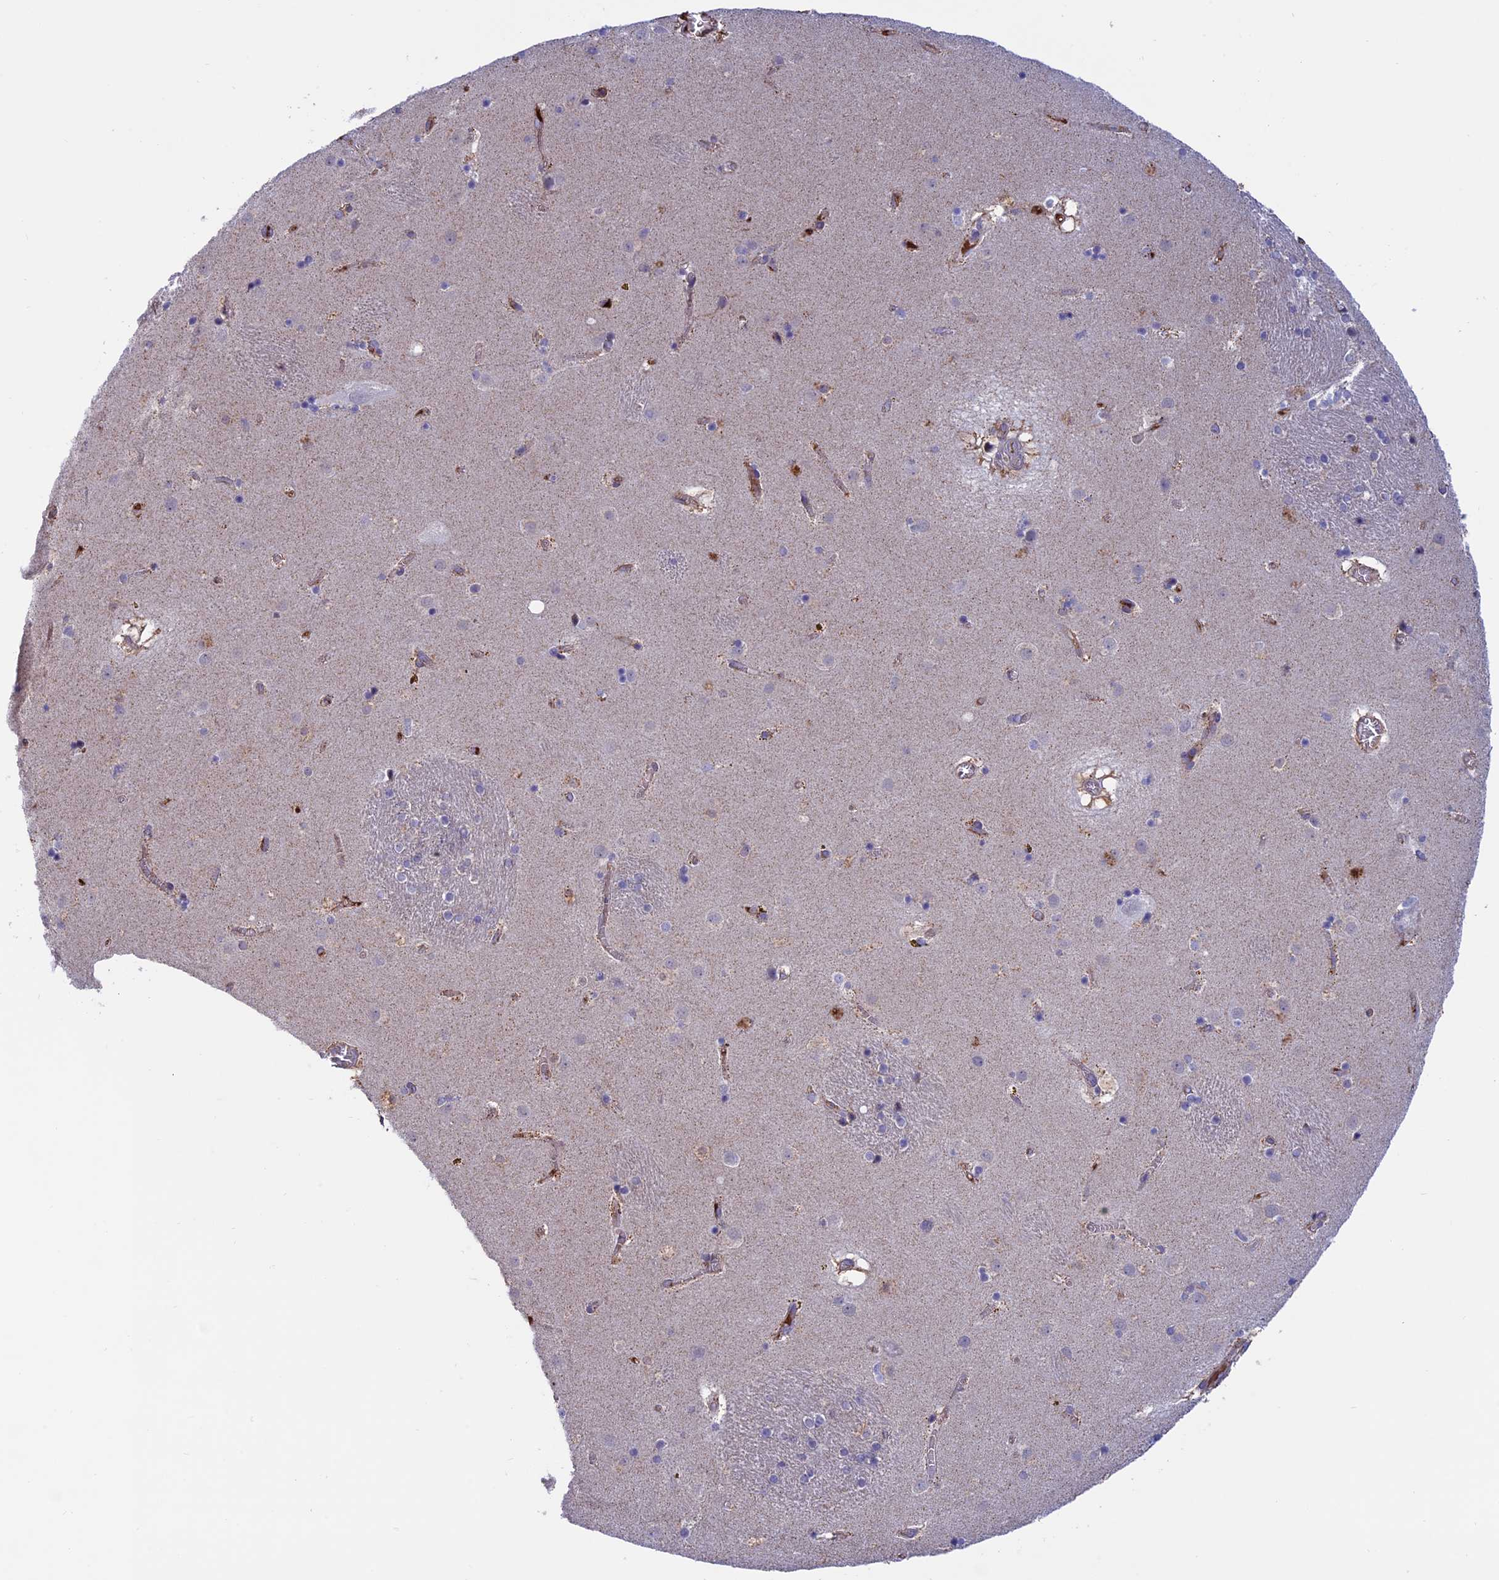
{"staining": {"intensity": "negative", "quantity": "none", "location": "none"}, "tissue": "caudate", "cell_type": "Glial cells", "image_type": "normal", "snomed": [{"axis": "morphology", "description": "Normal tissue, NOS"}, {"axis": "topography", "description": "Lateral ventricle wall"}], "caption": "Immunohistochemistry histopathology image of normal caudate stained for a protein (brown), which reveals no staining in glial cells. (Brightfield microscopy of DAB IHC at high magnification).", "gene": "COL4A3", "patient": {"sex": "male", "age": 70}}